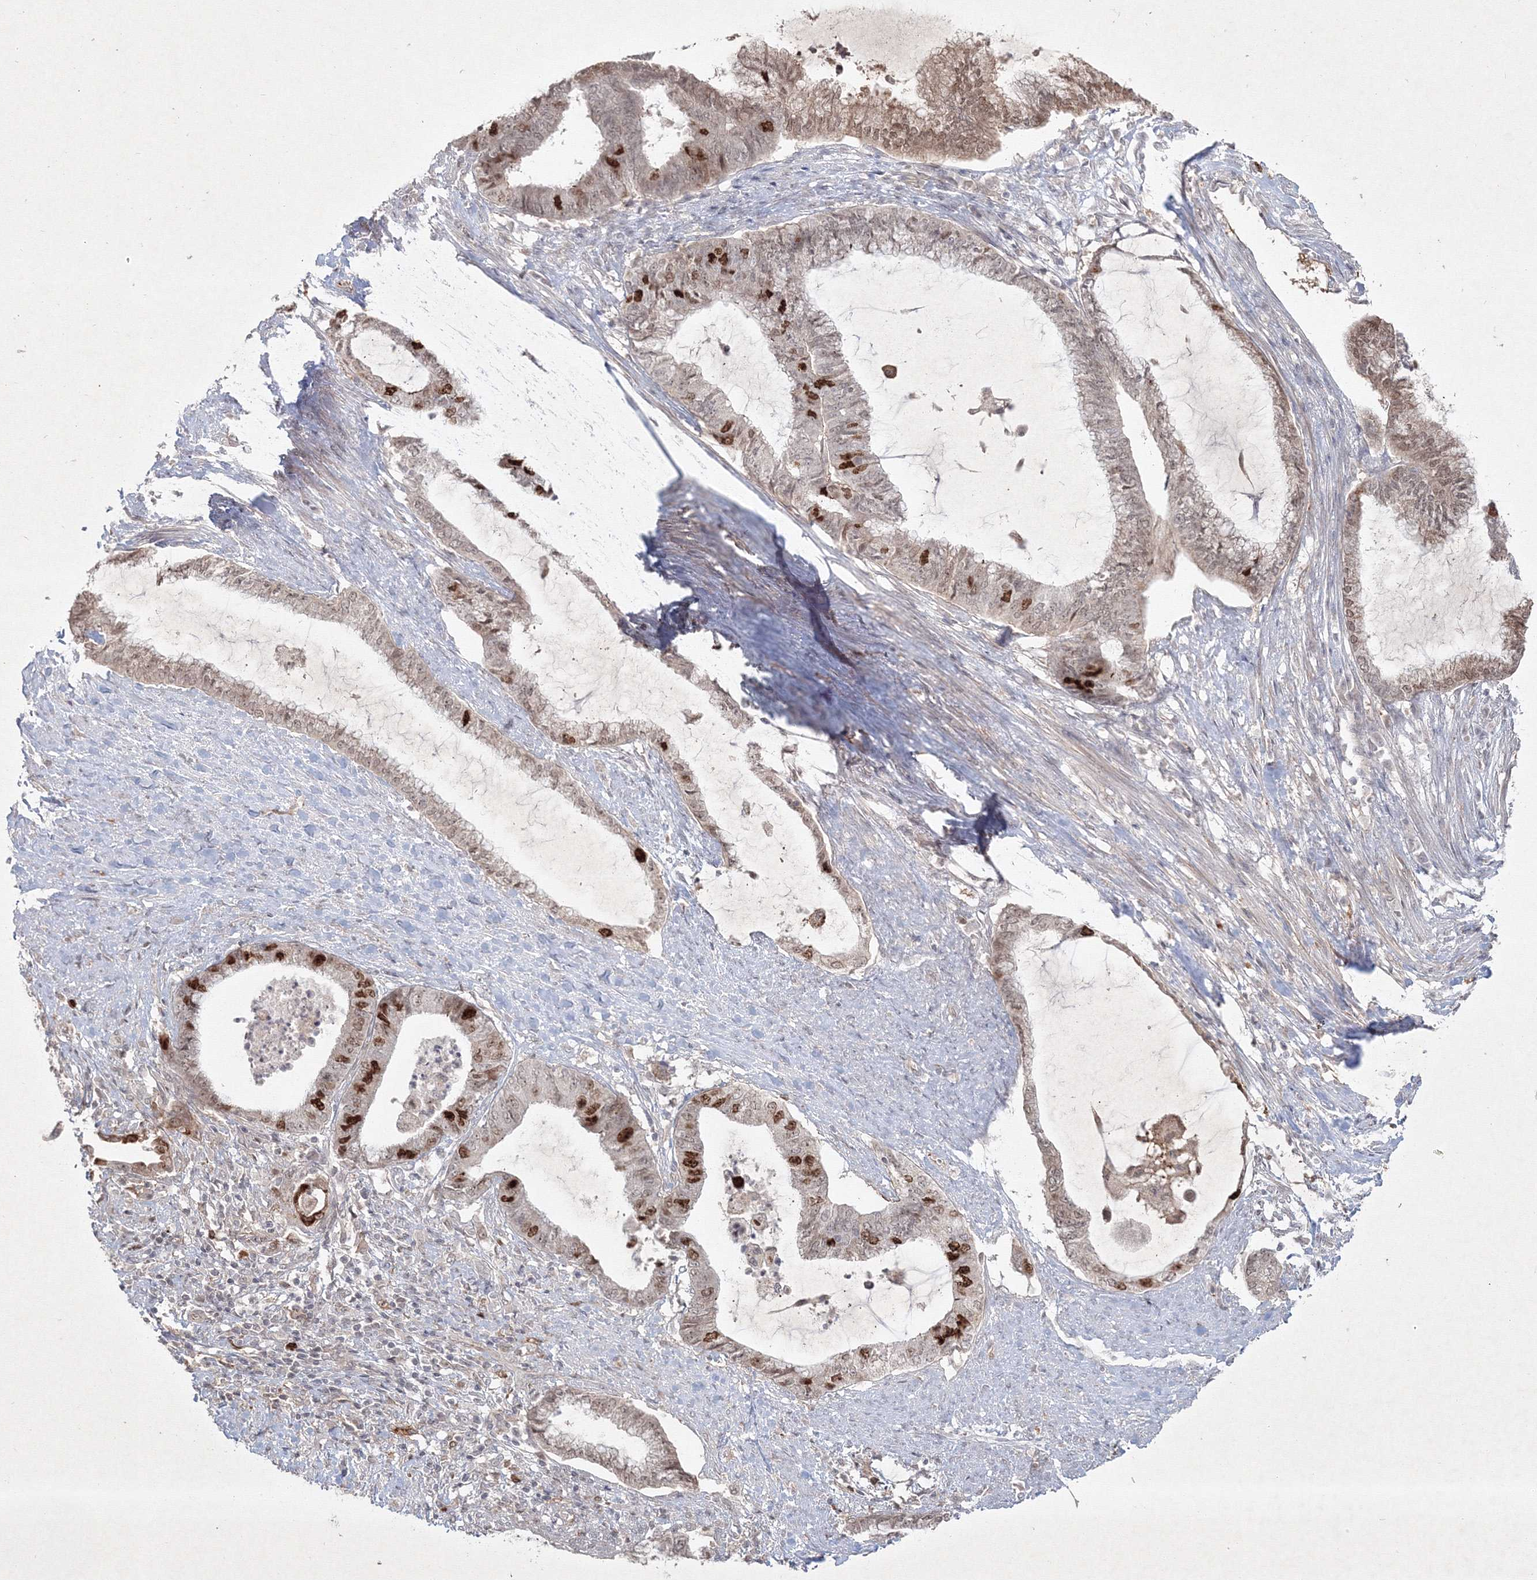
{"staining": {"intensity": "strong", "quantity": "25%-75%", "location": "nuclear"}, "tissue": "endometrial cancer", "cell_type": "Tumor cells", "image_type": "cancer", "snomed": [{"axis": "morphology", "description": "Adenocarcinoma, NOS"}, {"axis": "topography", "description": "Endometrium"}], "caption": "High-power microscopy captured an immunohistochemistry histopathology image of endometrial cancer (adenocarcinoma), revealing strong nuclear expression in approximately 25%-75% of tumor cells.", "gene": "KIF20A", "patient": {"sex": "female", "age": 86}}